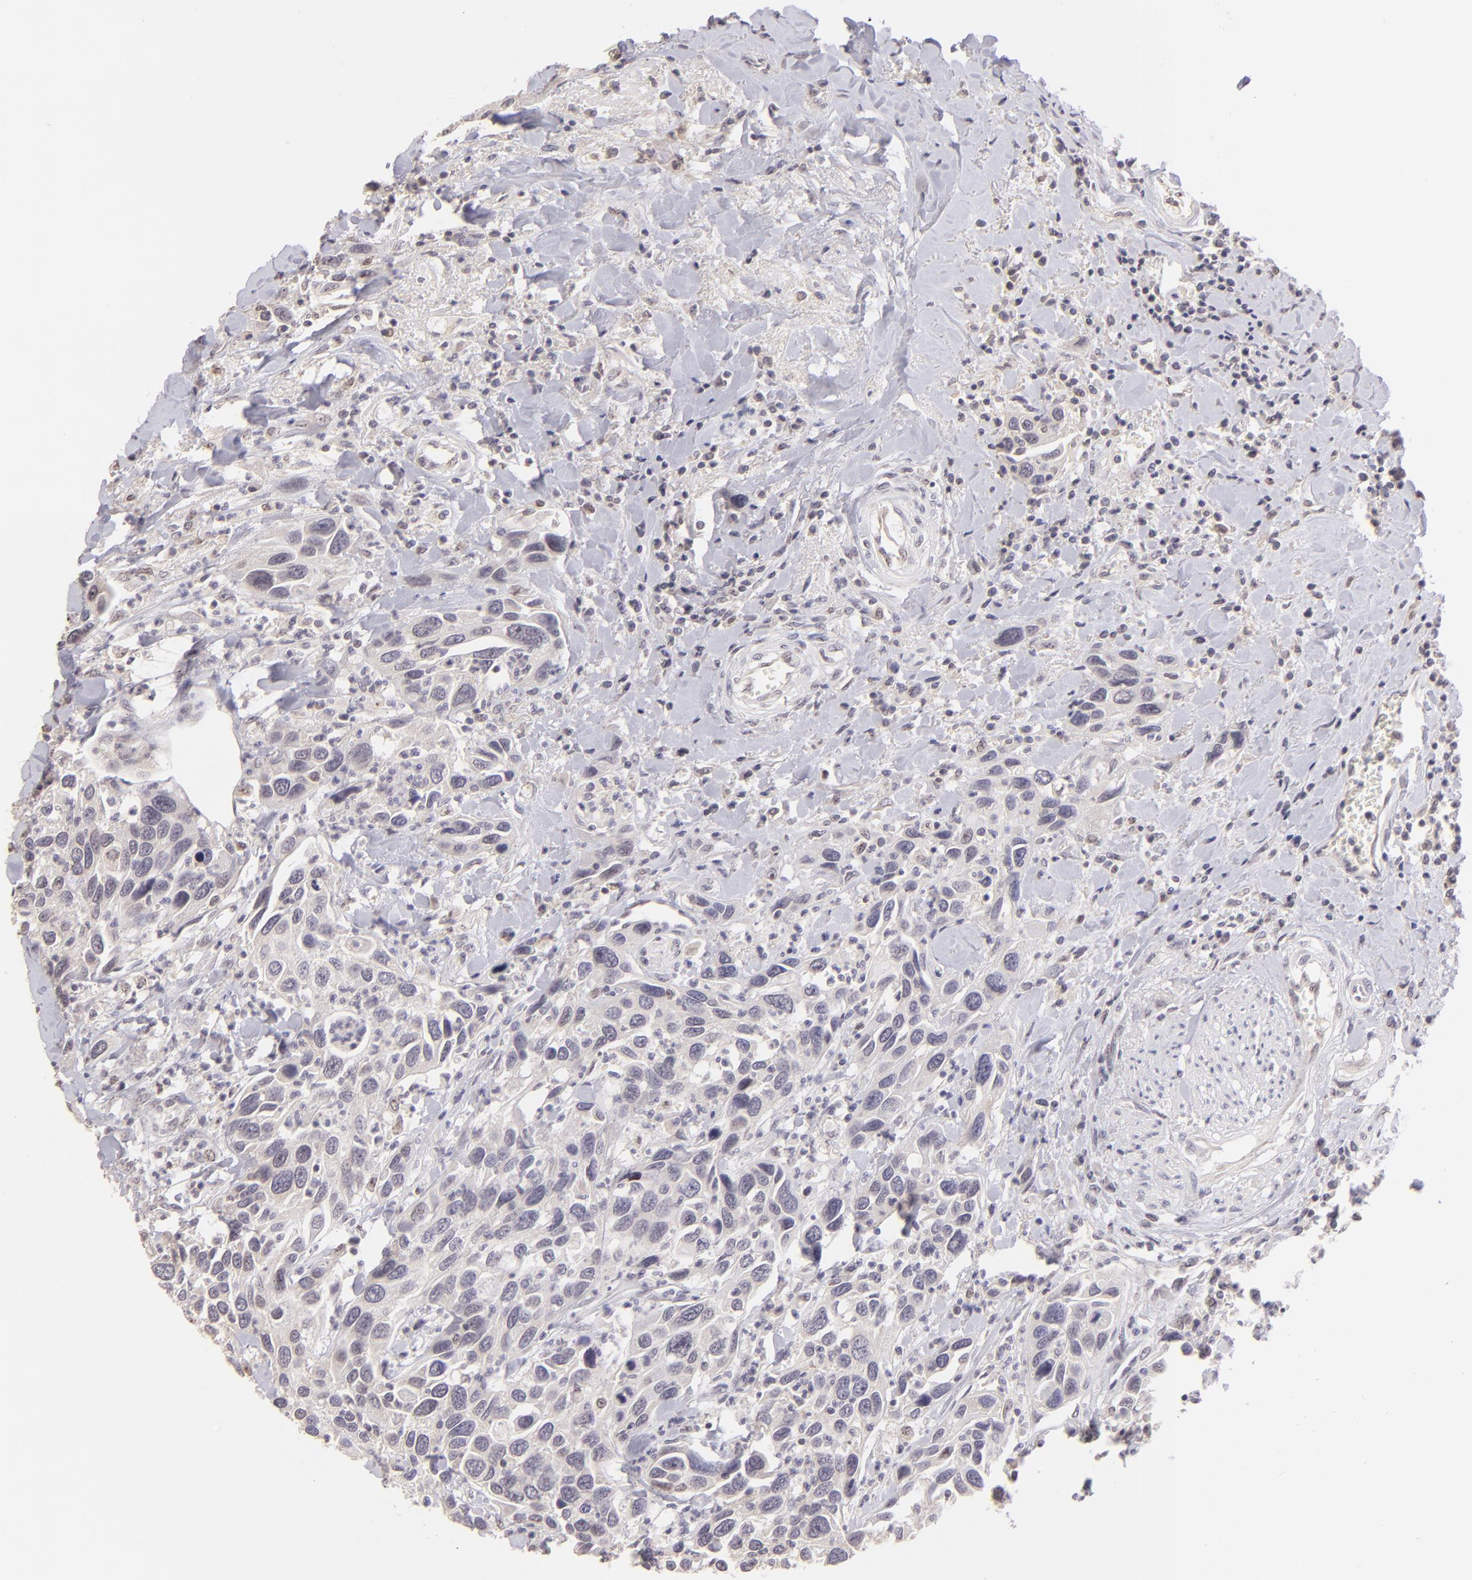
{"staining": {"intensity": "negative", "quantity": "none", "location": "none"}, "tissue": "urothelial cancer", "cell_type": "Tumor cells", "image_type": "cancer", "snomed": [{"axis": "morphology", "description": "Urothelial carcinoma, High grade"}, {"axis": "topography", "description": "Urinary bladder"}], "caption": "Photomicrograph shows no significant protein positivity in tumor cells of high-grade urothelial carcinoma.", "gene": "MAGEA1", "patient": {"sex": "male", "age": 66}}